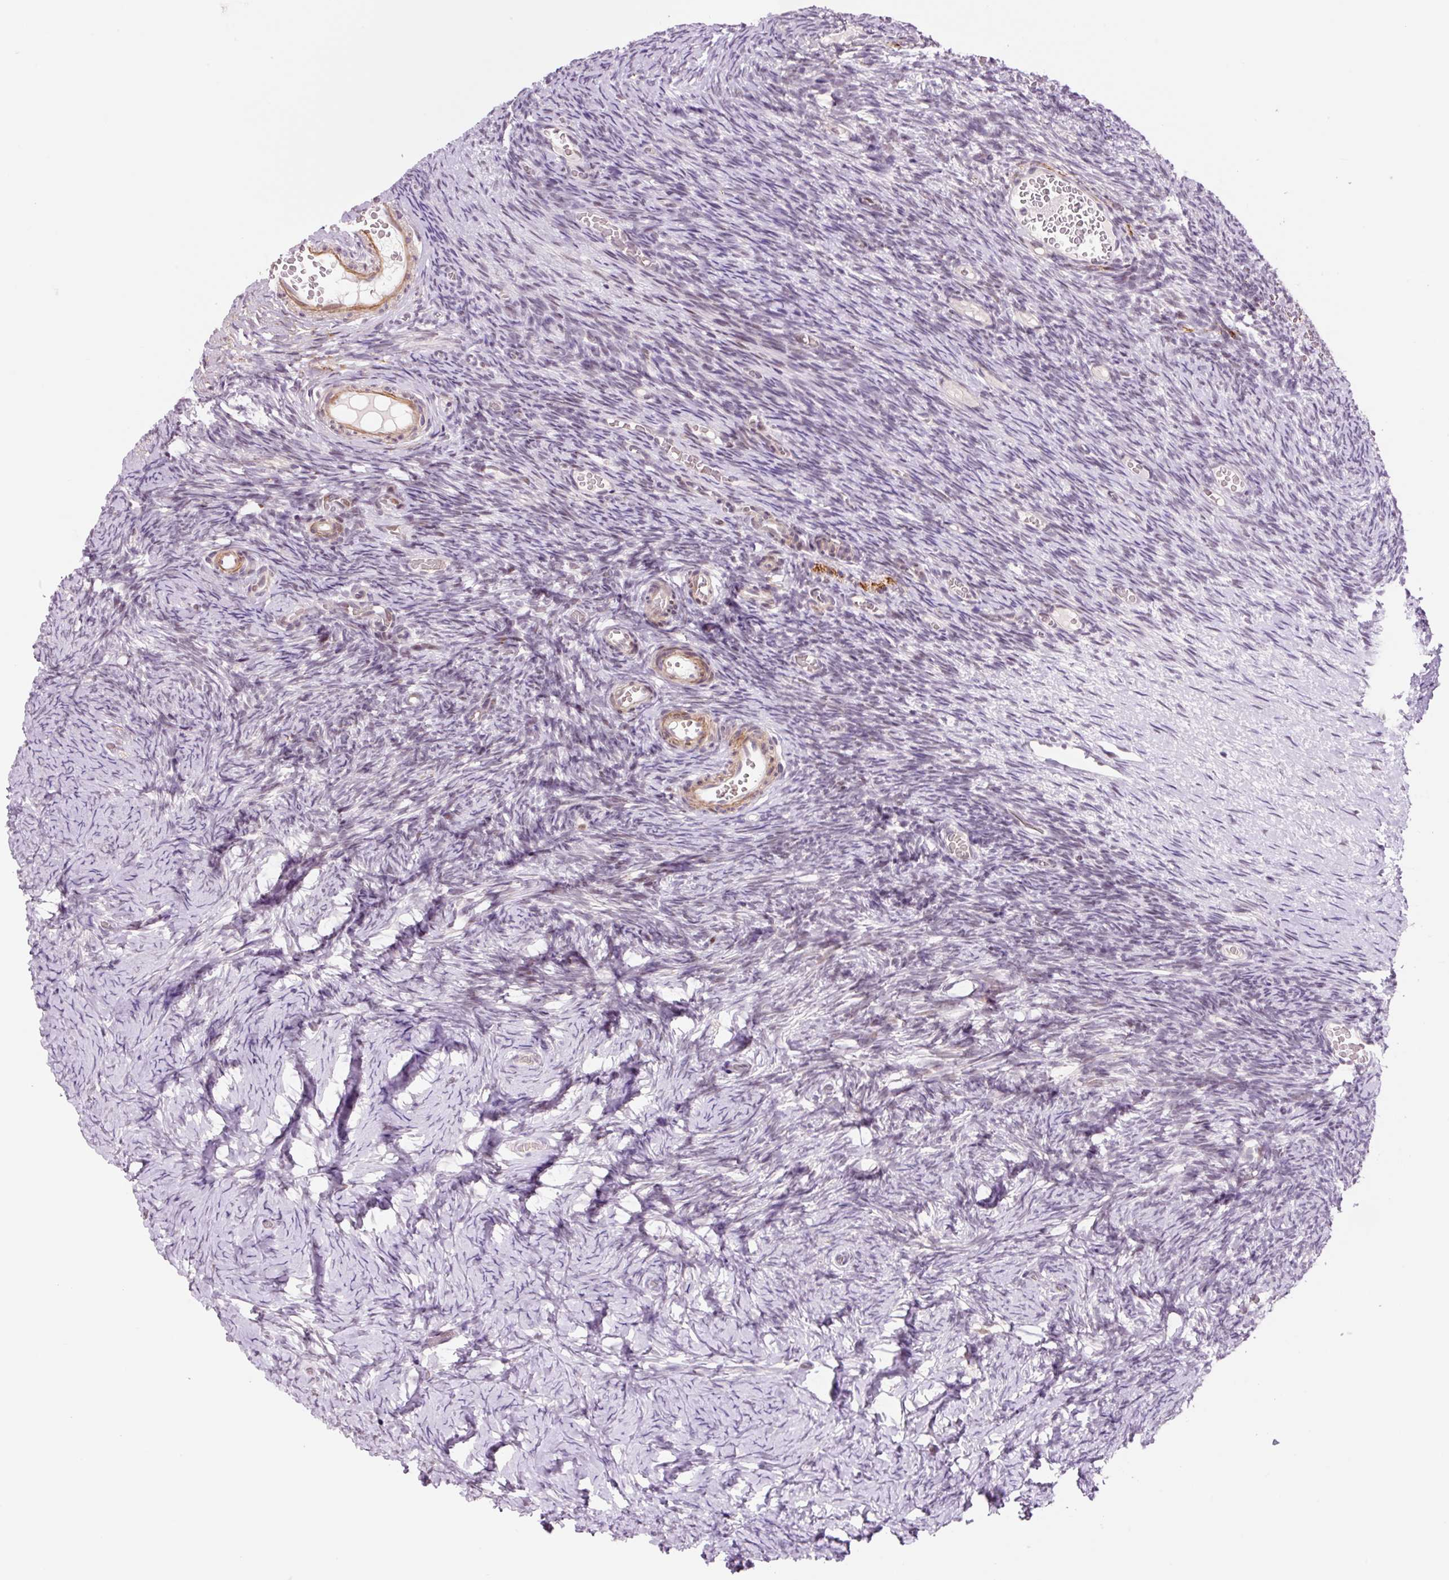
{"staining": {"intensity": "moderate", "quantity": ">75%", "location": "nuclear"}, "tissue": "ovary", "cell_type": "Follicle cells", "image_type": "normal", "snomed": [{"axis": "morphology", "description": "Normal tissue, NOS"}, {"axis": "topography", "description": "Ovary"}], "caption": "This photomicrograph reveals immunohistochemistry (IHC) staining of benign human ovary, with medium moderate nuclear positivity in about >75% of follicle cells.", "gene": "CCNL2", "patient": {"sex": "female", "age": 39}}